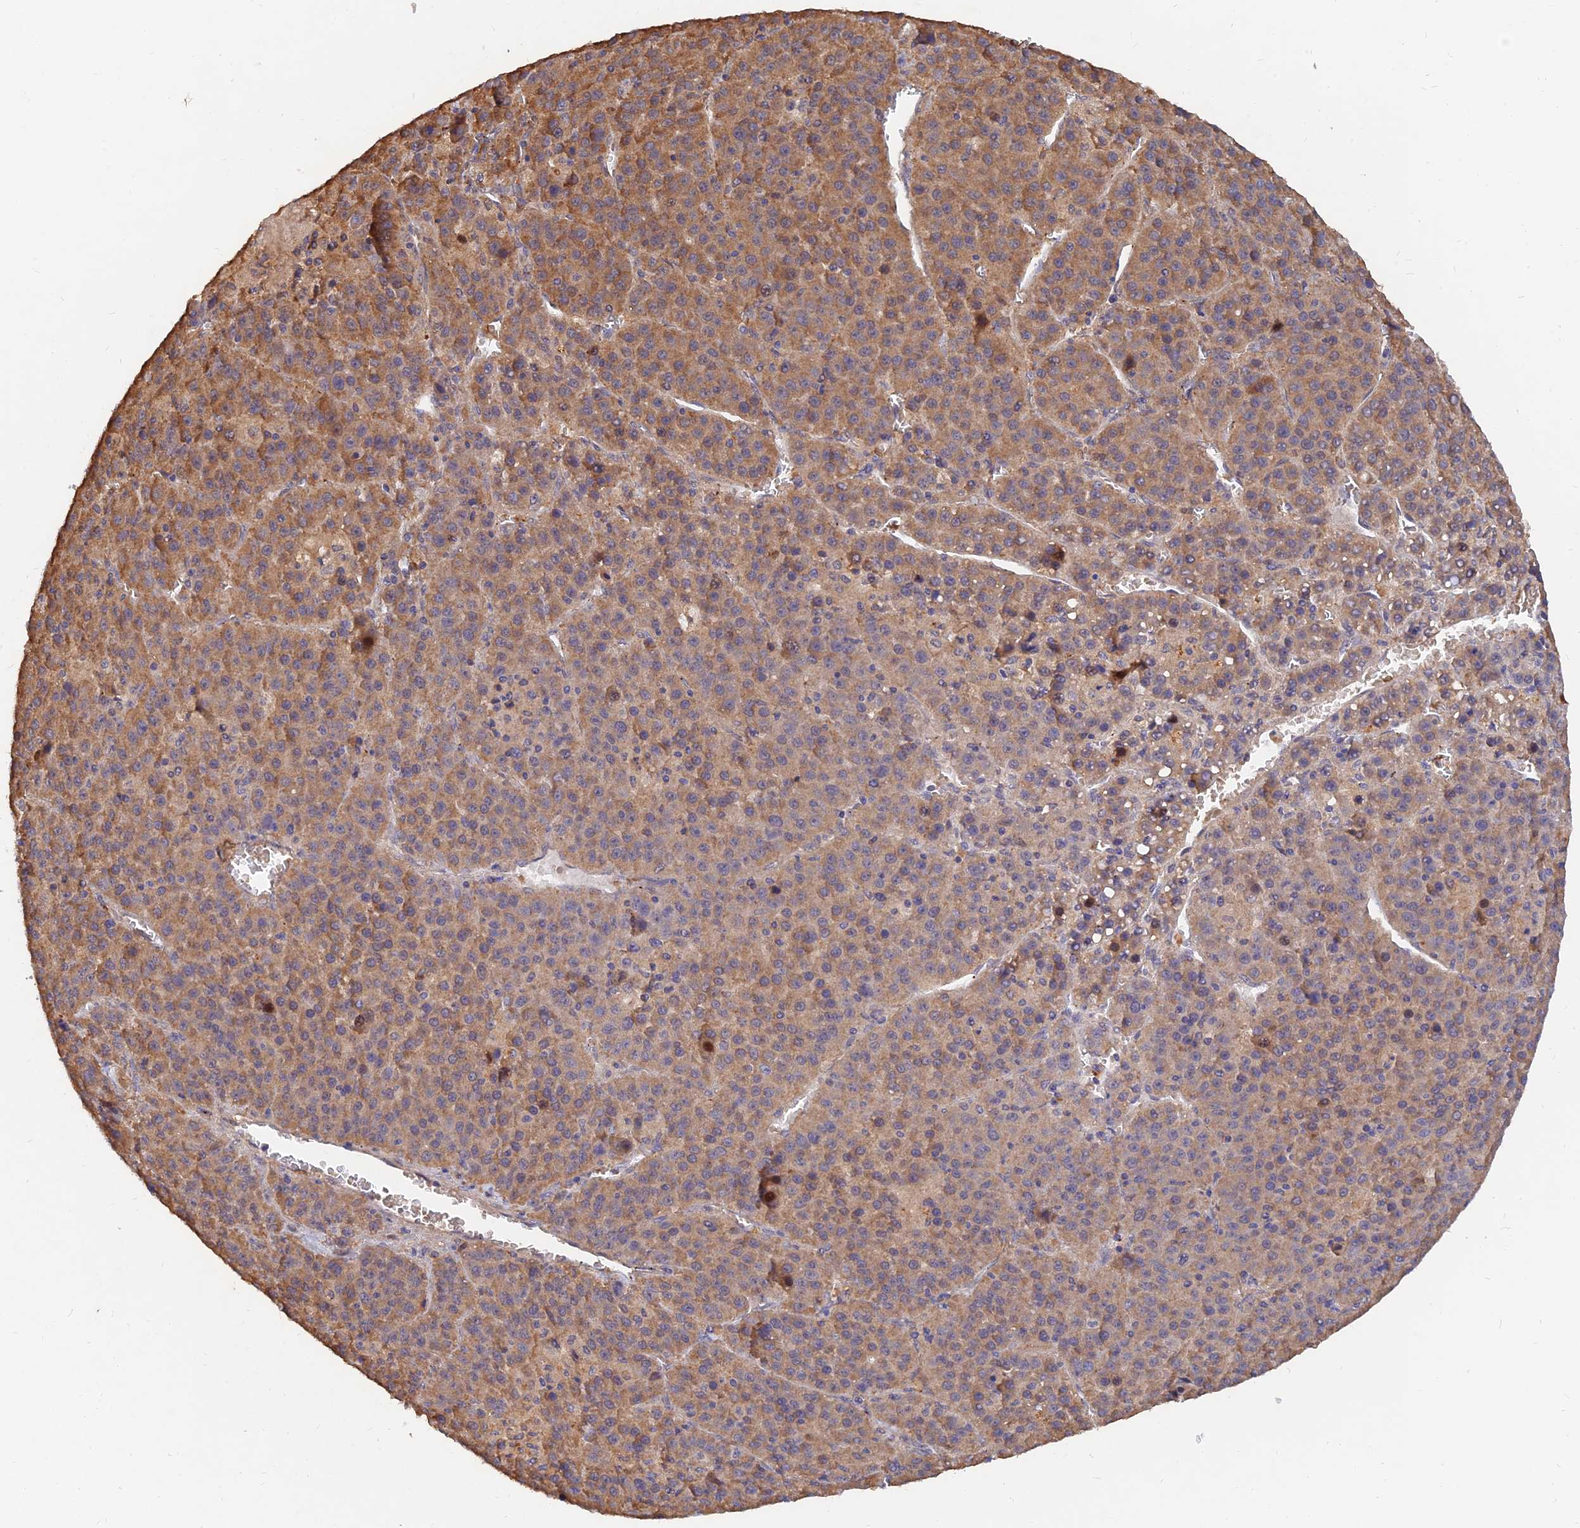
{"staining": {"intensity": "moderate", "quantity": "25%-75%", "location": "cytoplasmic/membranous"}, "tissue": "liver cancer", "cell_type": "Tumor cells", "image_type": "cancer", "snomed": [{"axis": "morphology", "description": "Carcinoma, Hepatocellular, NOS"}, {"axis": "topography", "description": "Liver"}], "caption": "DAB (3,3'-diaminobenzidine) immunohistochemical staining of human liver hepatocellular carcinoma shows moderate cytoplasmic/membranous protein staining in approximately 25%-75% of tumor cells.", "gene": "SLC38A11", "patient": {"sex": "female", "age": 53}}